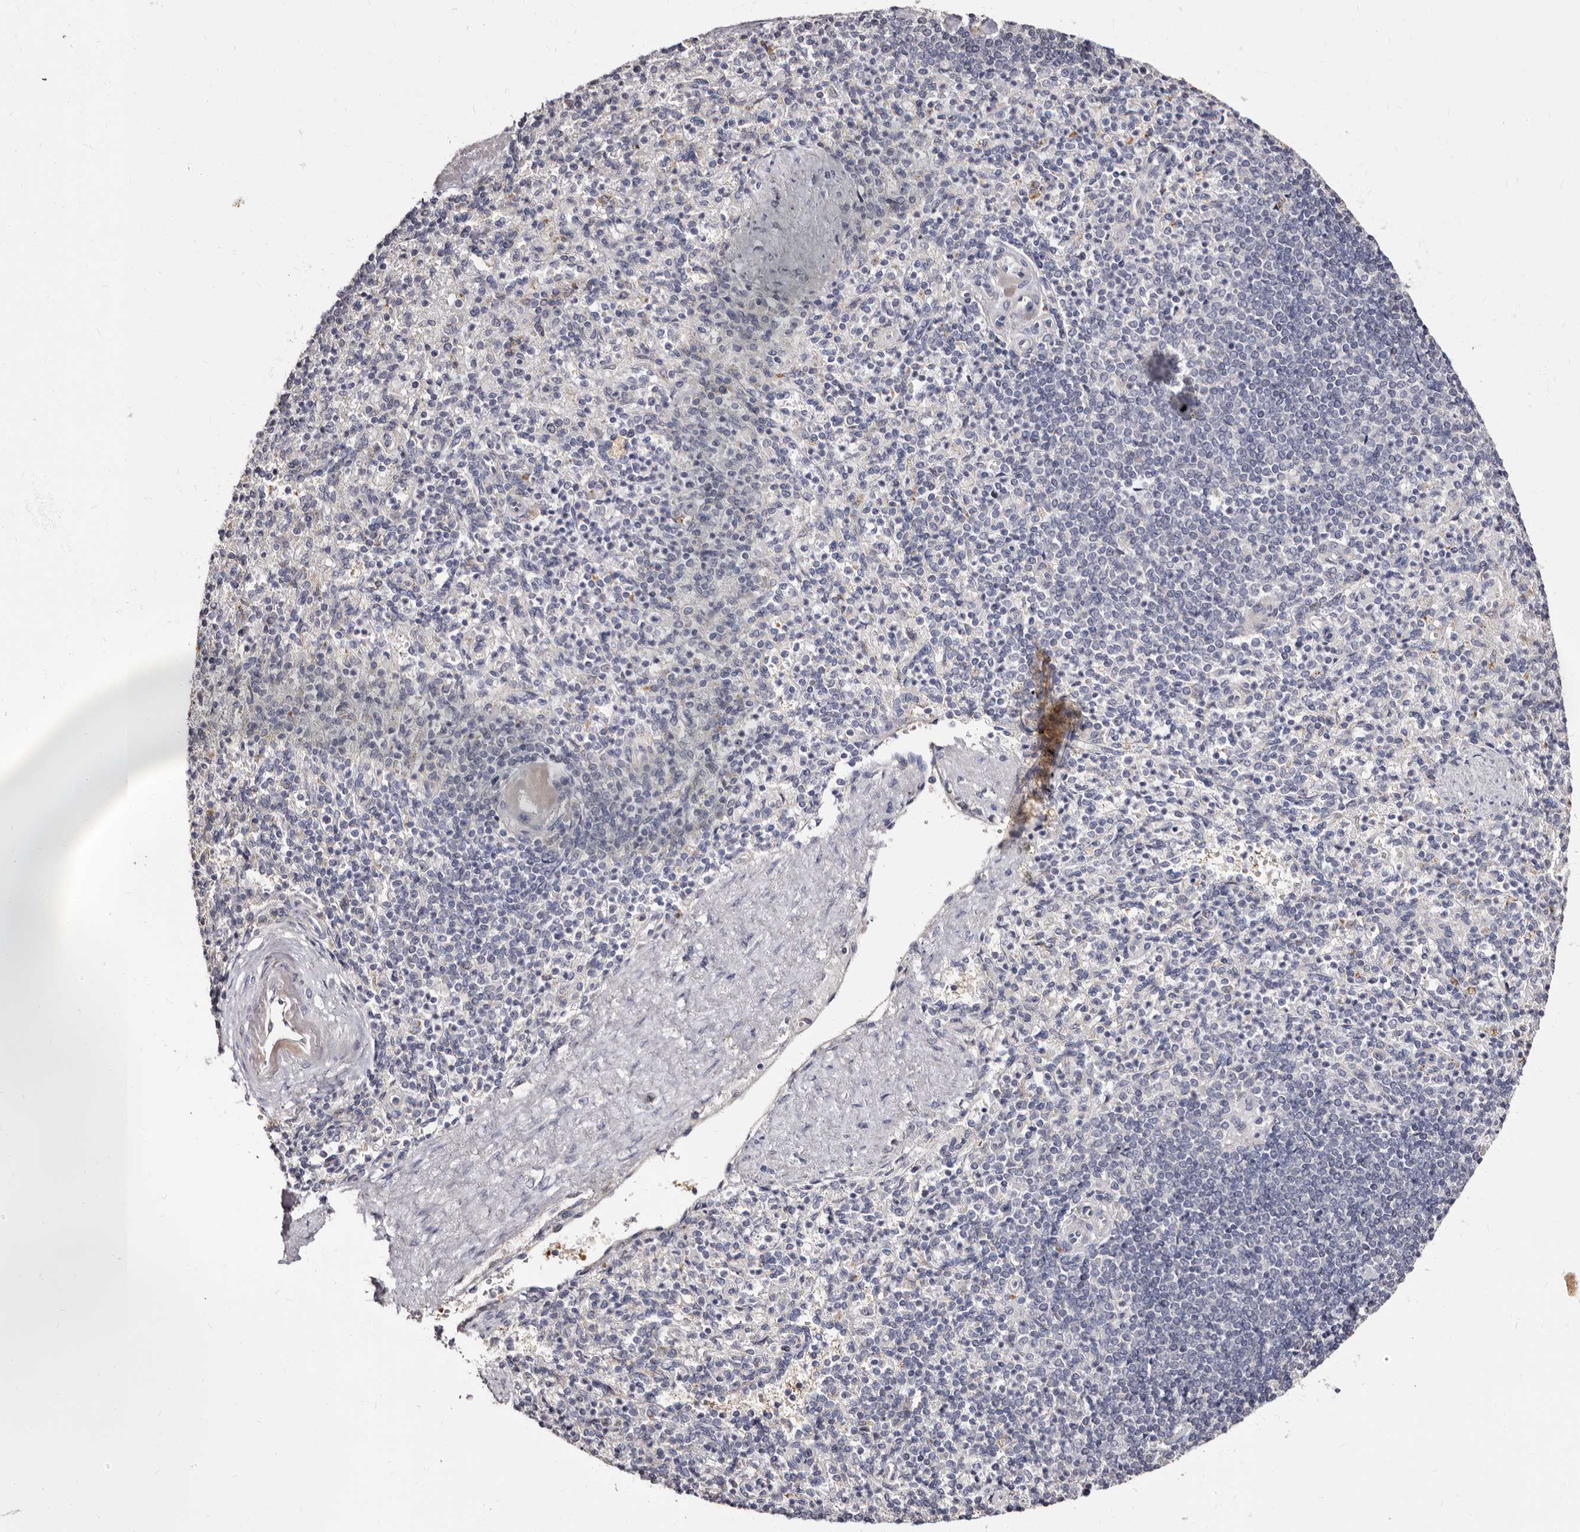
{"staining": {"intensity": "negative", "quantity": "none", "location": "none"}, "tissue": "spleen", "cell_type": "Cells in red pulp", "image_type": "normal", "snomed": [{"axis": "morphology", "description": "Normal tissue, NOS"}, {"axis": "topography", "description": "Spleen"}], "caption": "DAB (3,3'-diaminobenzidine) immunohistochemical staining of unremarkable human spleen displays no significant positivity in cells in red pulp. (Stains: DAB (3,3'-diaminobenzidine) IHC with hematoxylin counter stain, Microscopy: brightfield microscopy at high magnification).", "gene": "PTAFR", "patient": {"sex": "female", "age": 74}}